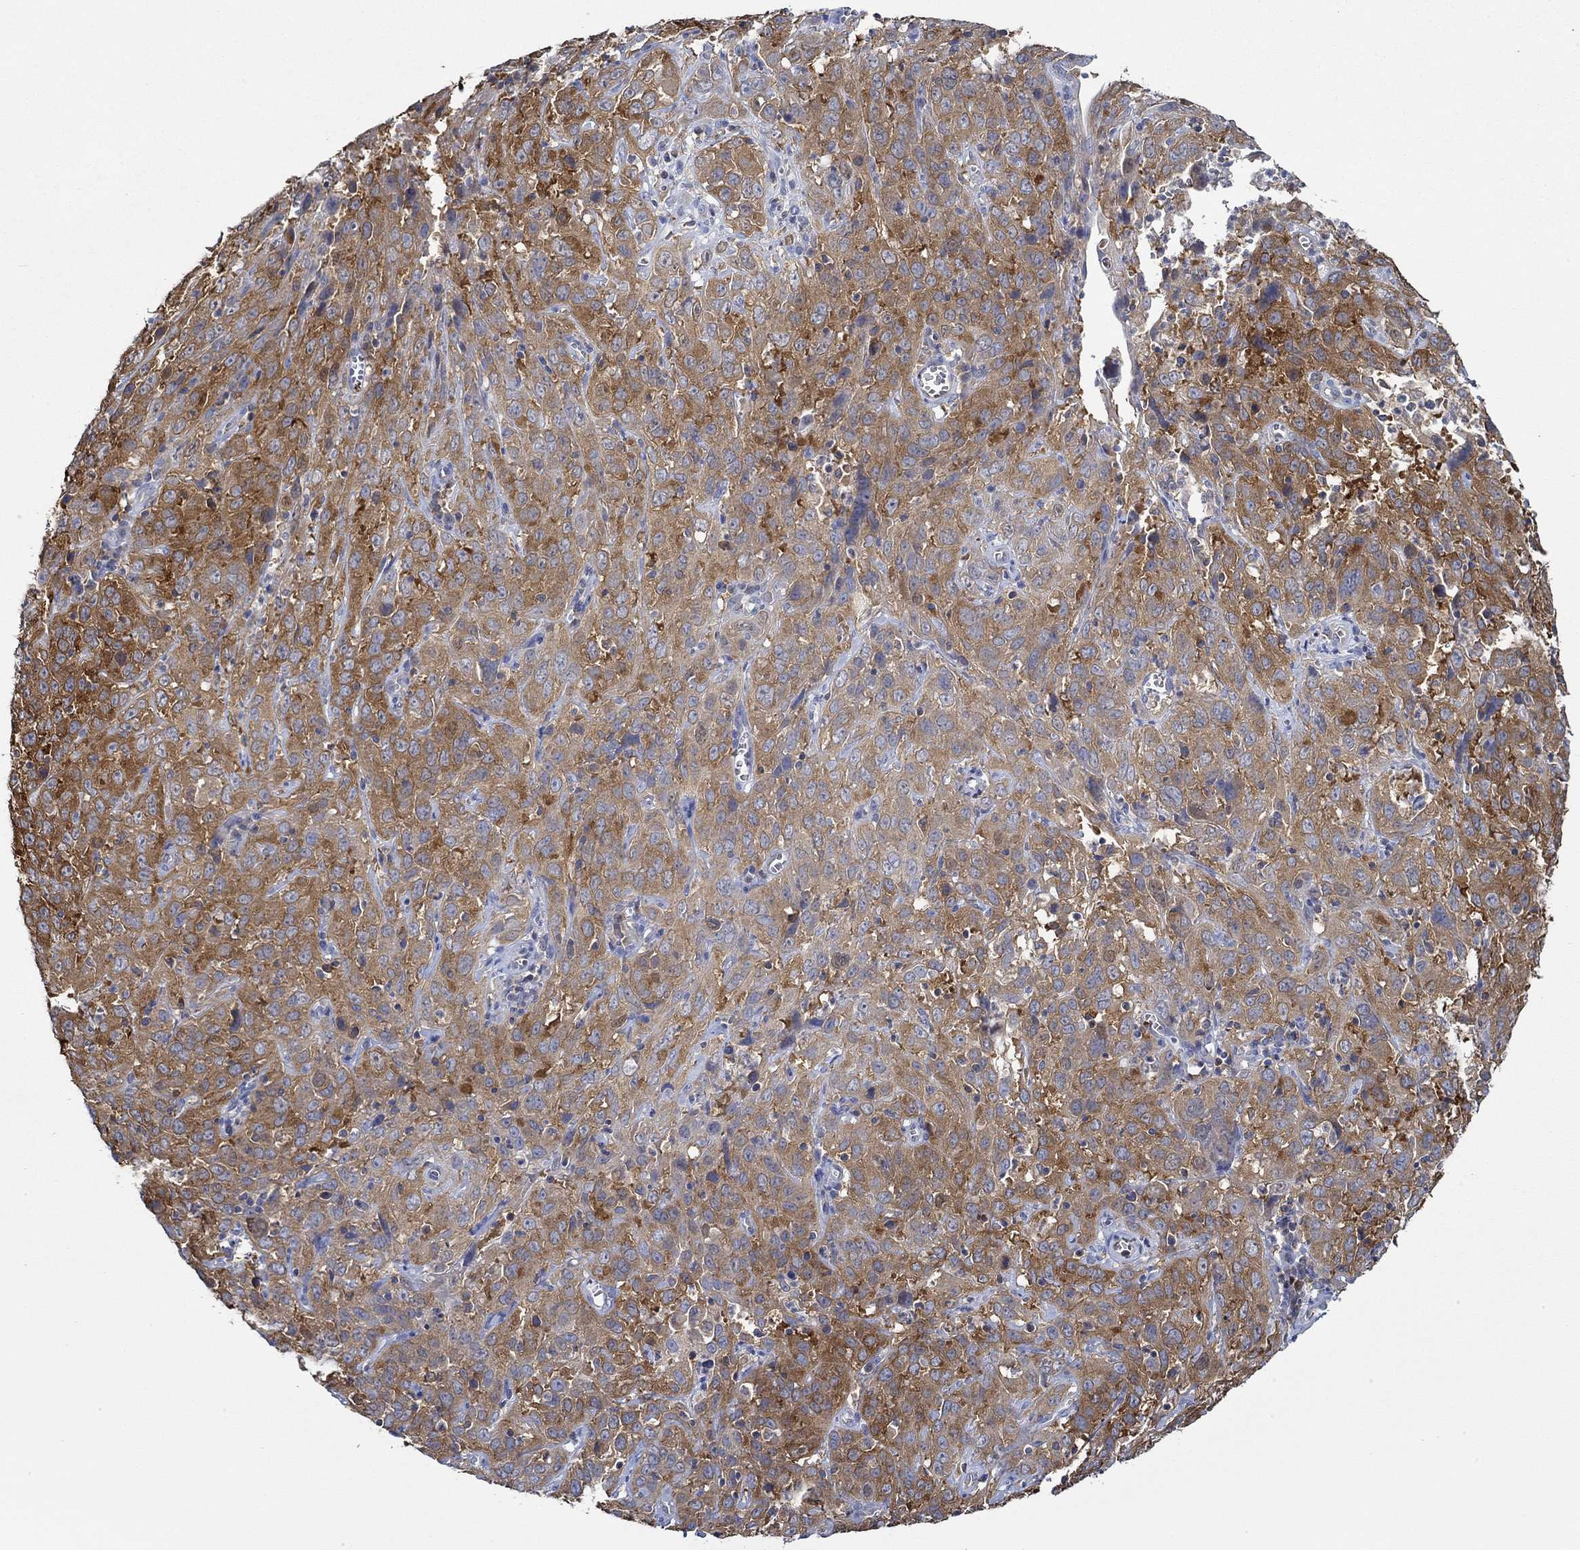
{"staining": {"intensity": "strong", "quantity": ">75%", "location": "cytoplasmic/membranous"}, "tissue": "cervical cancer", "cell_type": "Tumor cells", "image_type": "cancer", "snomed": [{"axis": "morphology", "description": "Squamous cell carcinoma, NOS"}, {"axis": "topography", "description": "Cervix"}], "caption": "Immunohistochemistry staining of cervical squamous cell carcinoma, which demonstrates high levels of strong cytoplasmic/membranous positivity in about >75% of tumor cells indicating strong cytoplasmic/membranous protein positivity. The staining was performed using DAB (3,3'-diaminobenzidine) (brown) for protein detection and nuclei were counterstained in hematoxylin (blue).", "gene": "SLC27A3", "patient": {"sex": "female", "age": 32}}